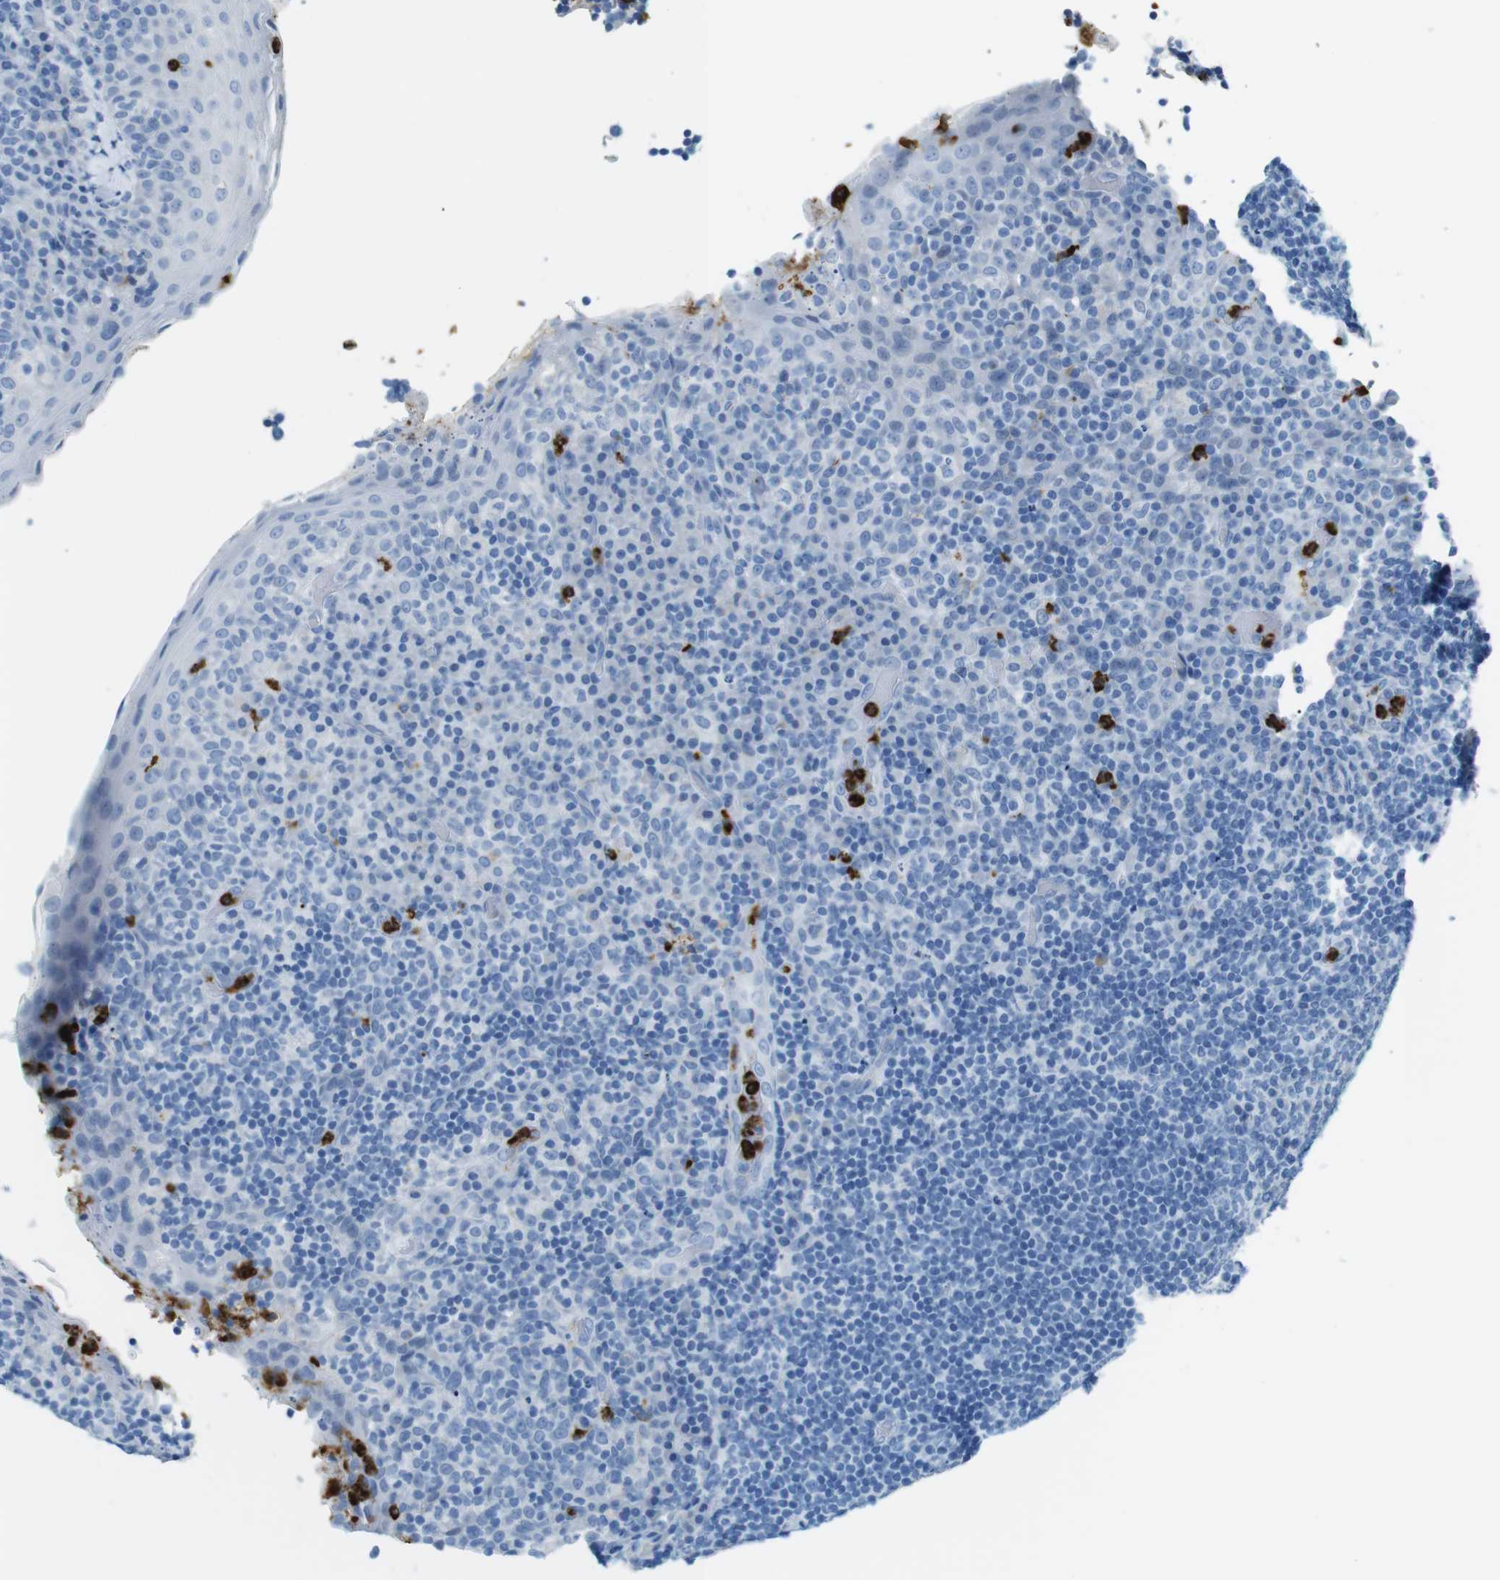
{"staining": {"intensity": "negative", "quantity": "none", "location": "none"}, "tissue": "tonsil", "cell_type": "Germinal center cells", "image_type": "normal", "snomed": [{"axis": "morphology", "description": "Normal tissue, NOS"}, {"axis": "topography", "description": "Tonsil"}], "caption": "High power microscopy micrograph of an immunohistochemistry photomicrograph of normal tonsil, revealing no significant expression in germinal center cells. (DAB (3,3'-diaminobenzidine) immunohistochemistry (IHC), high magnification).", "gene": "MCEMP1", "patient": {"sex": "male", "age": 17}}